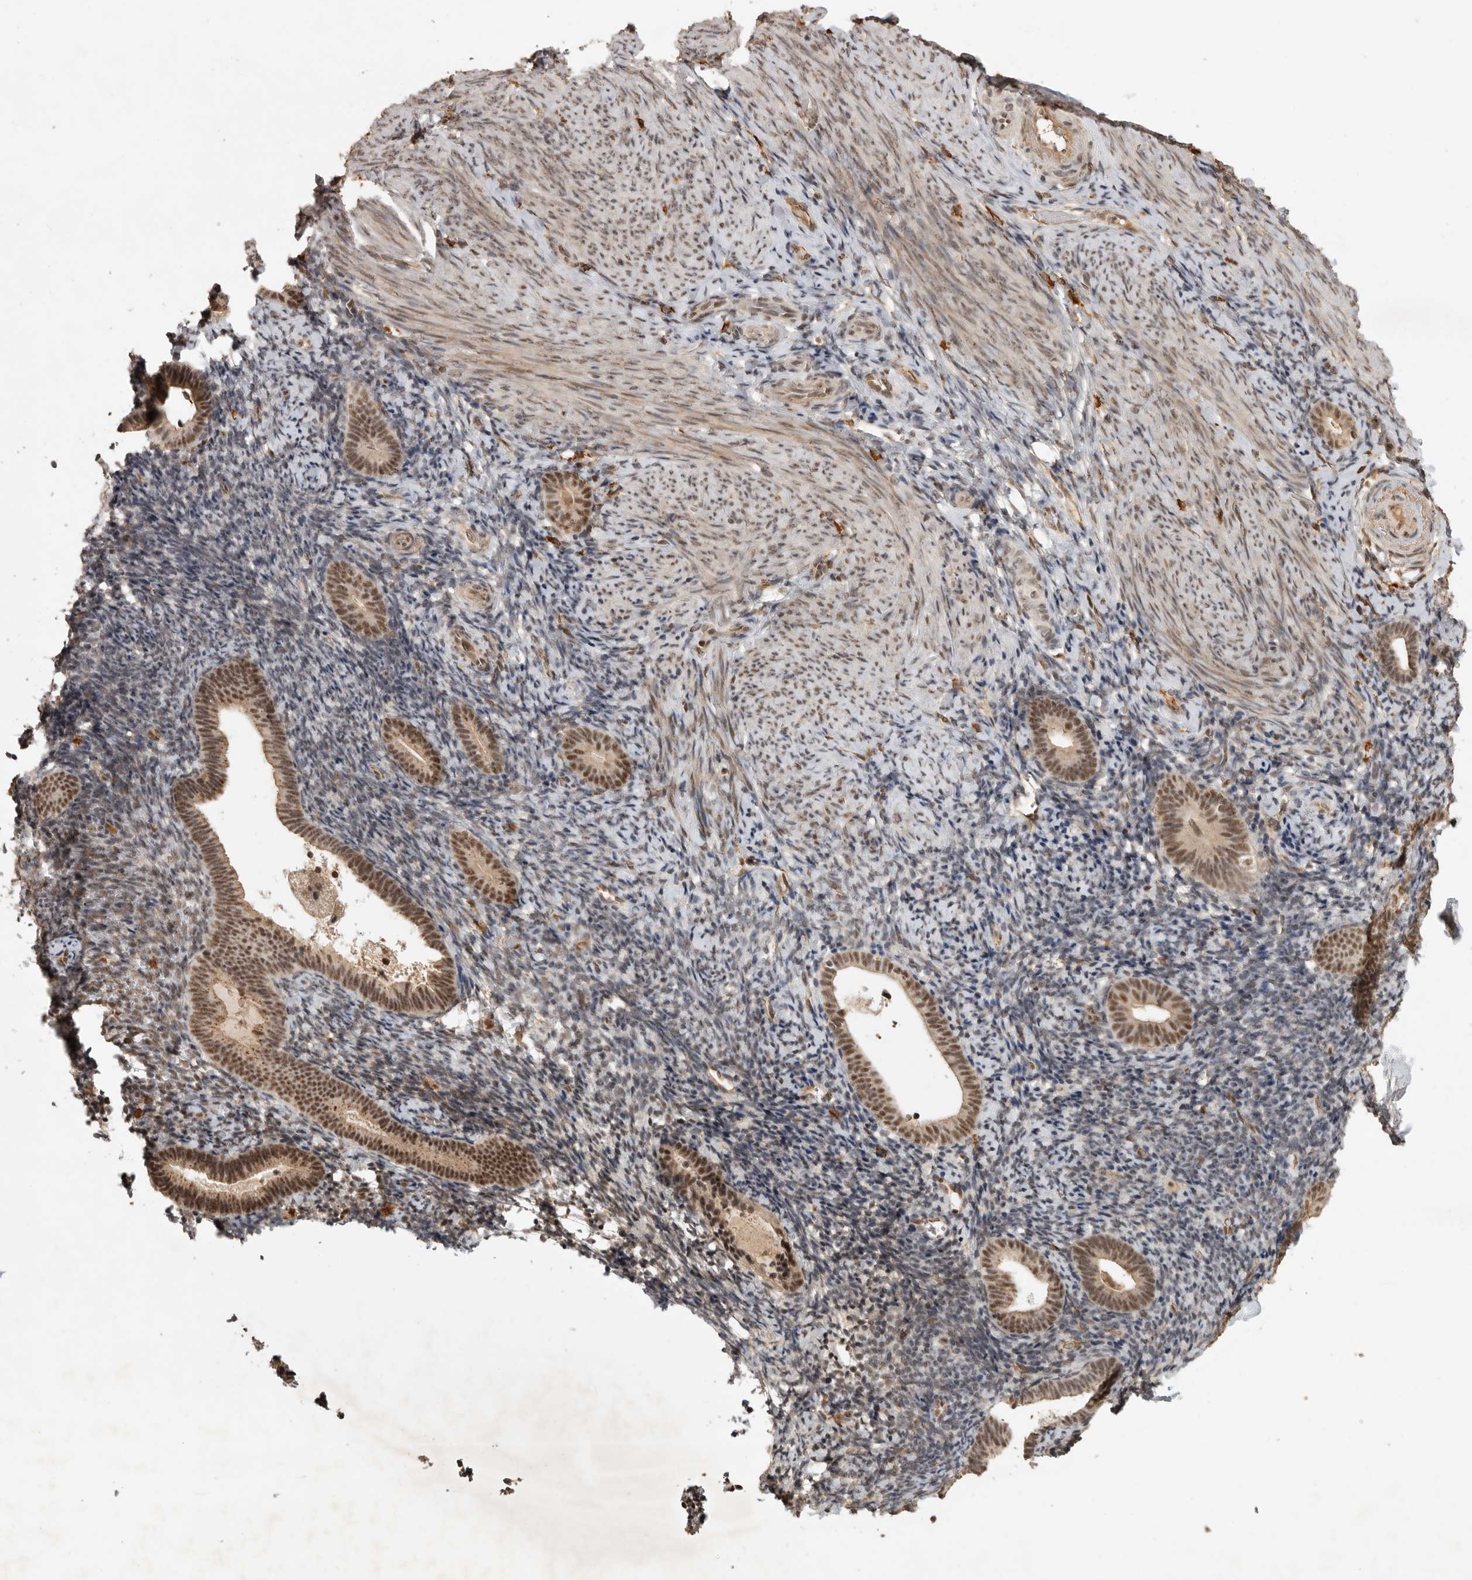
{"staining": {"intensity": "negative", "quantity": "none", "location": "none"}, "tissue": "endometrium", "cell_type": "Cells in endometrial stroma", "image_type": "normal", "snomed": [{"axis": "morphology", "description": "Normal tissue, NOS"}, {"axis": "topography", "description": "Endometrium"}], "caption": "Cells in endometrial stroma are negative for protein expression in normal human endometrium. Brightfield microscopy of IHC stained with DAB (brown) and hematoxylin (blue), captured at high magnification.", "gene": "CBLL1", "patient": {"sex": "female", "age": 51}}